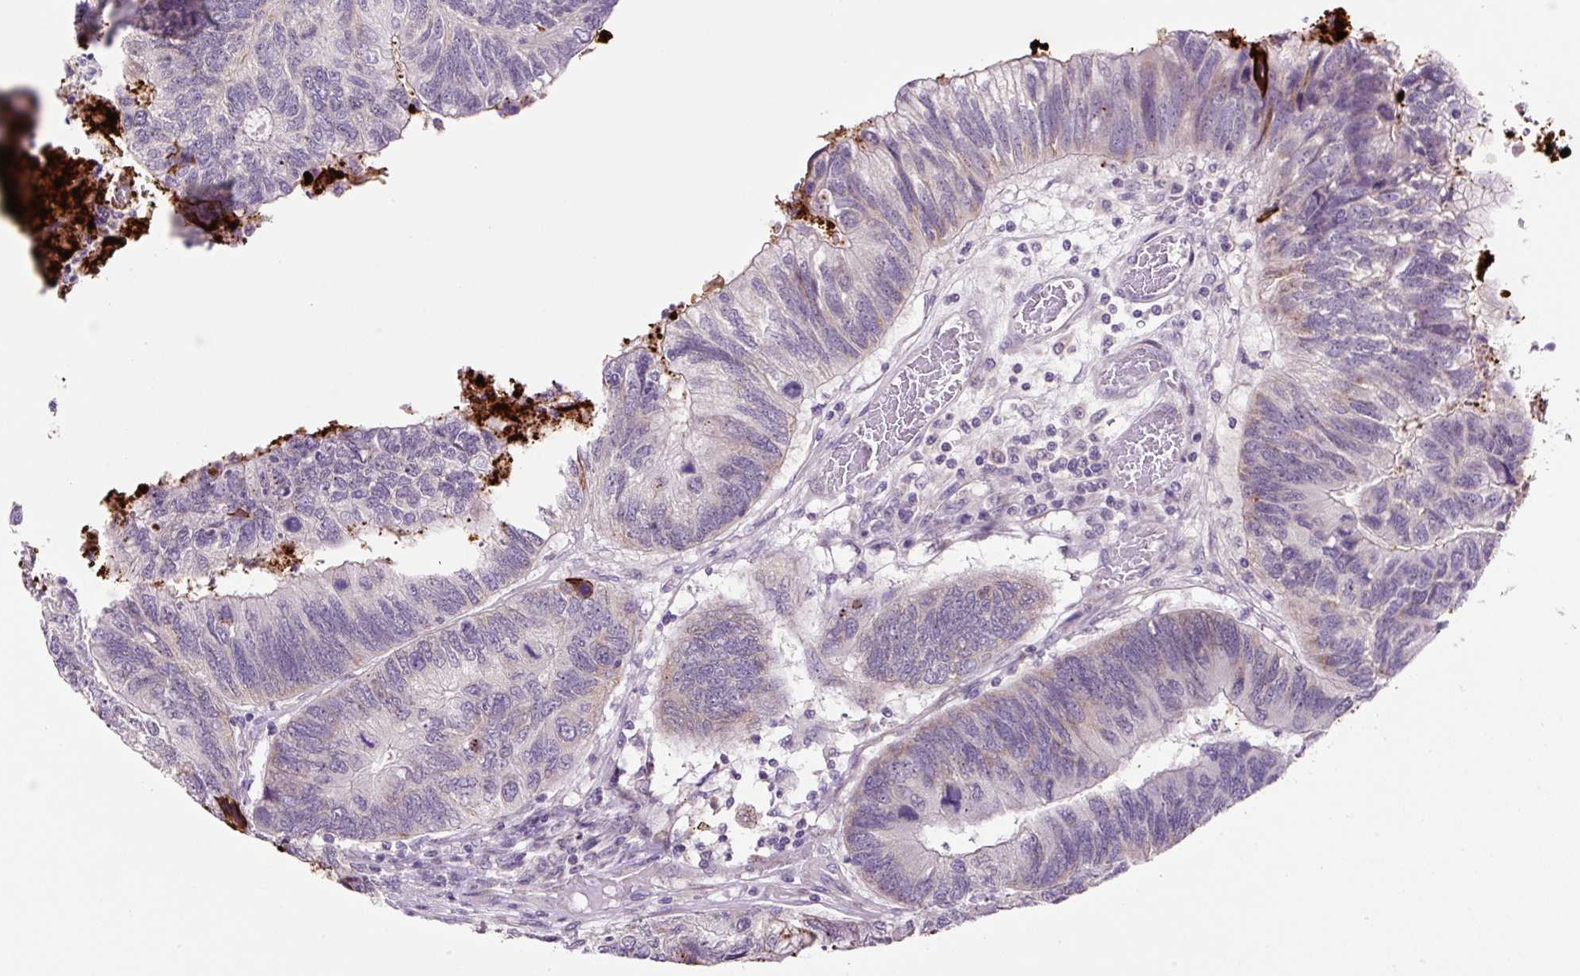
{"staining": {"intensity": "weak", "quantity": "<25%", "location": "cytoplasmic/membranous"}, "tissue": "colorectal cancer", "cell_type": "Tumor cells", "image_type": "cancer", "snomed": [{"axis": "morphology", "description": "Adenocarcinoma, NOS"}, {"axis": "topography", "description": "Colon"}], "caption": "DAB immunohistochemical staining of human adenocarcinoma (colorectal) shows no significant positivity in tumor cells.", "gene": "OGDHL", "patient": {"sex": "female", "age": 67}}